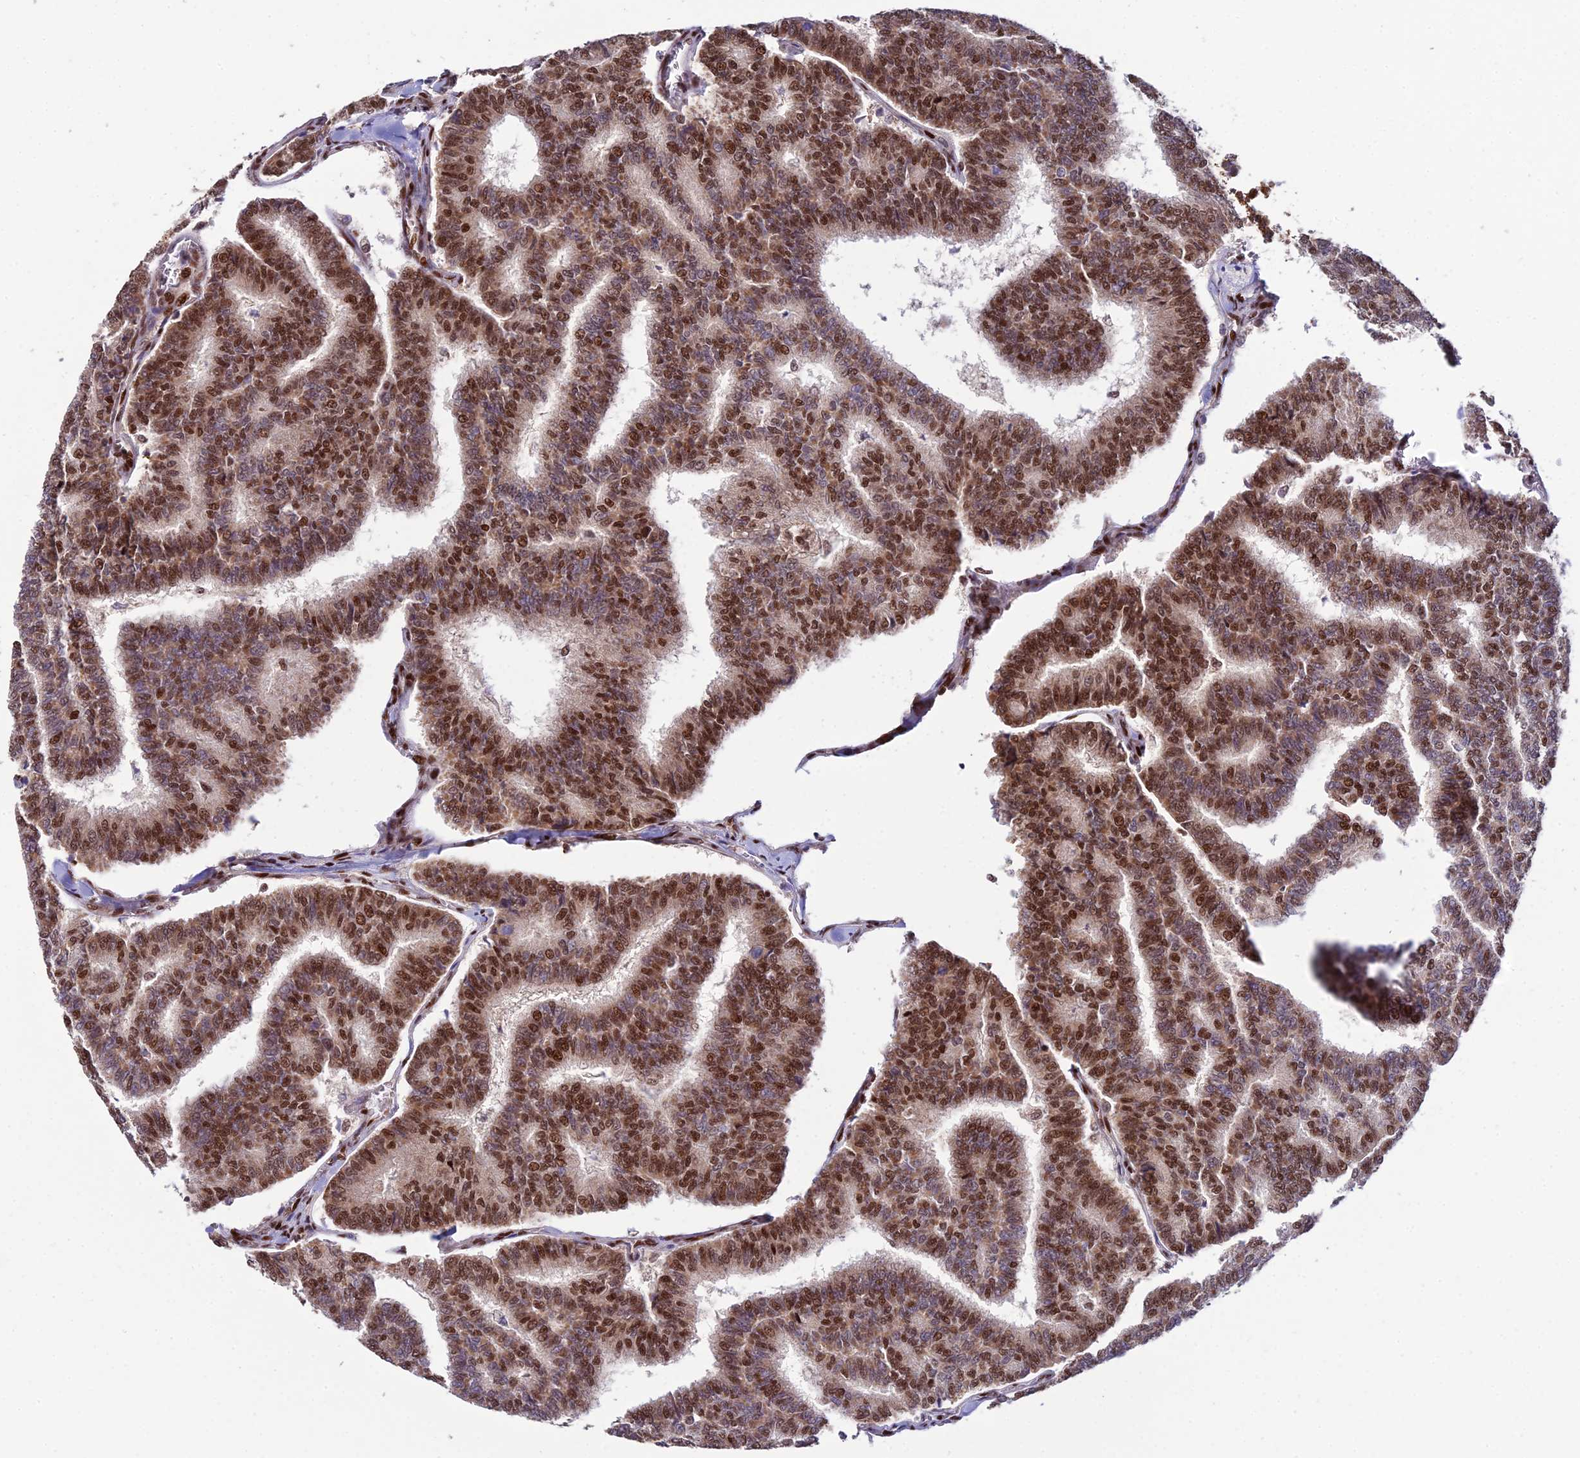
{"staining": {"intensity": "strong", "quantity": ">75%", "location": "cytoplasmic/membranous,nuclear"}, "tissue": "thyroid cancer", "cell_type": "Tumor cells", "image_type": "cancer", "snomed": [{"axis": "morphology", "description": "Papillary adenocarcinoma, NOS"}, {"axis": "topography", "description": "Thyroid gland"}], "caption": "This histopathology image exhibits thyroid cancer (papillary adenocarcinoma) stained with immunohistochemistry (IHC) to label a protein in brown. The cytoplasmic/membranous and nuclear of tumor cells show strong positivity for the protein. Nuclei are counter-stained blue.", "gene": "CIB3", "patient": {"sex": "female", "age": 35}}